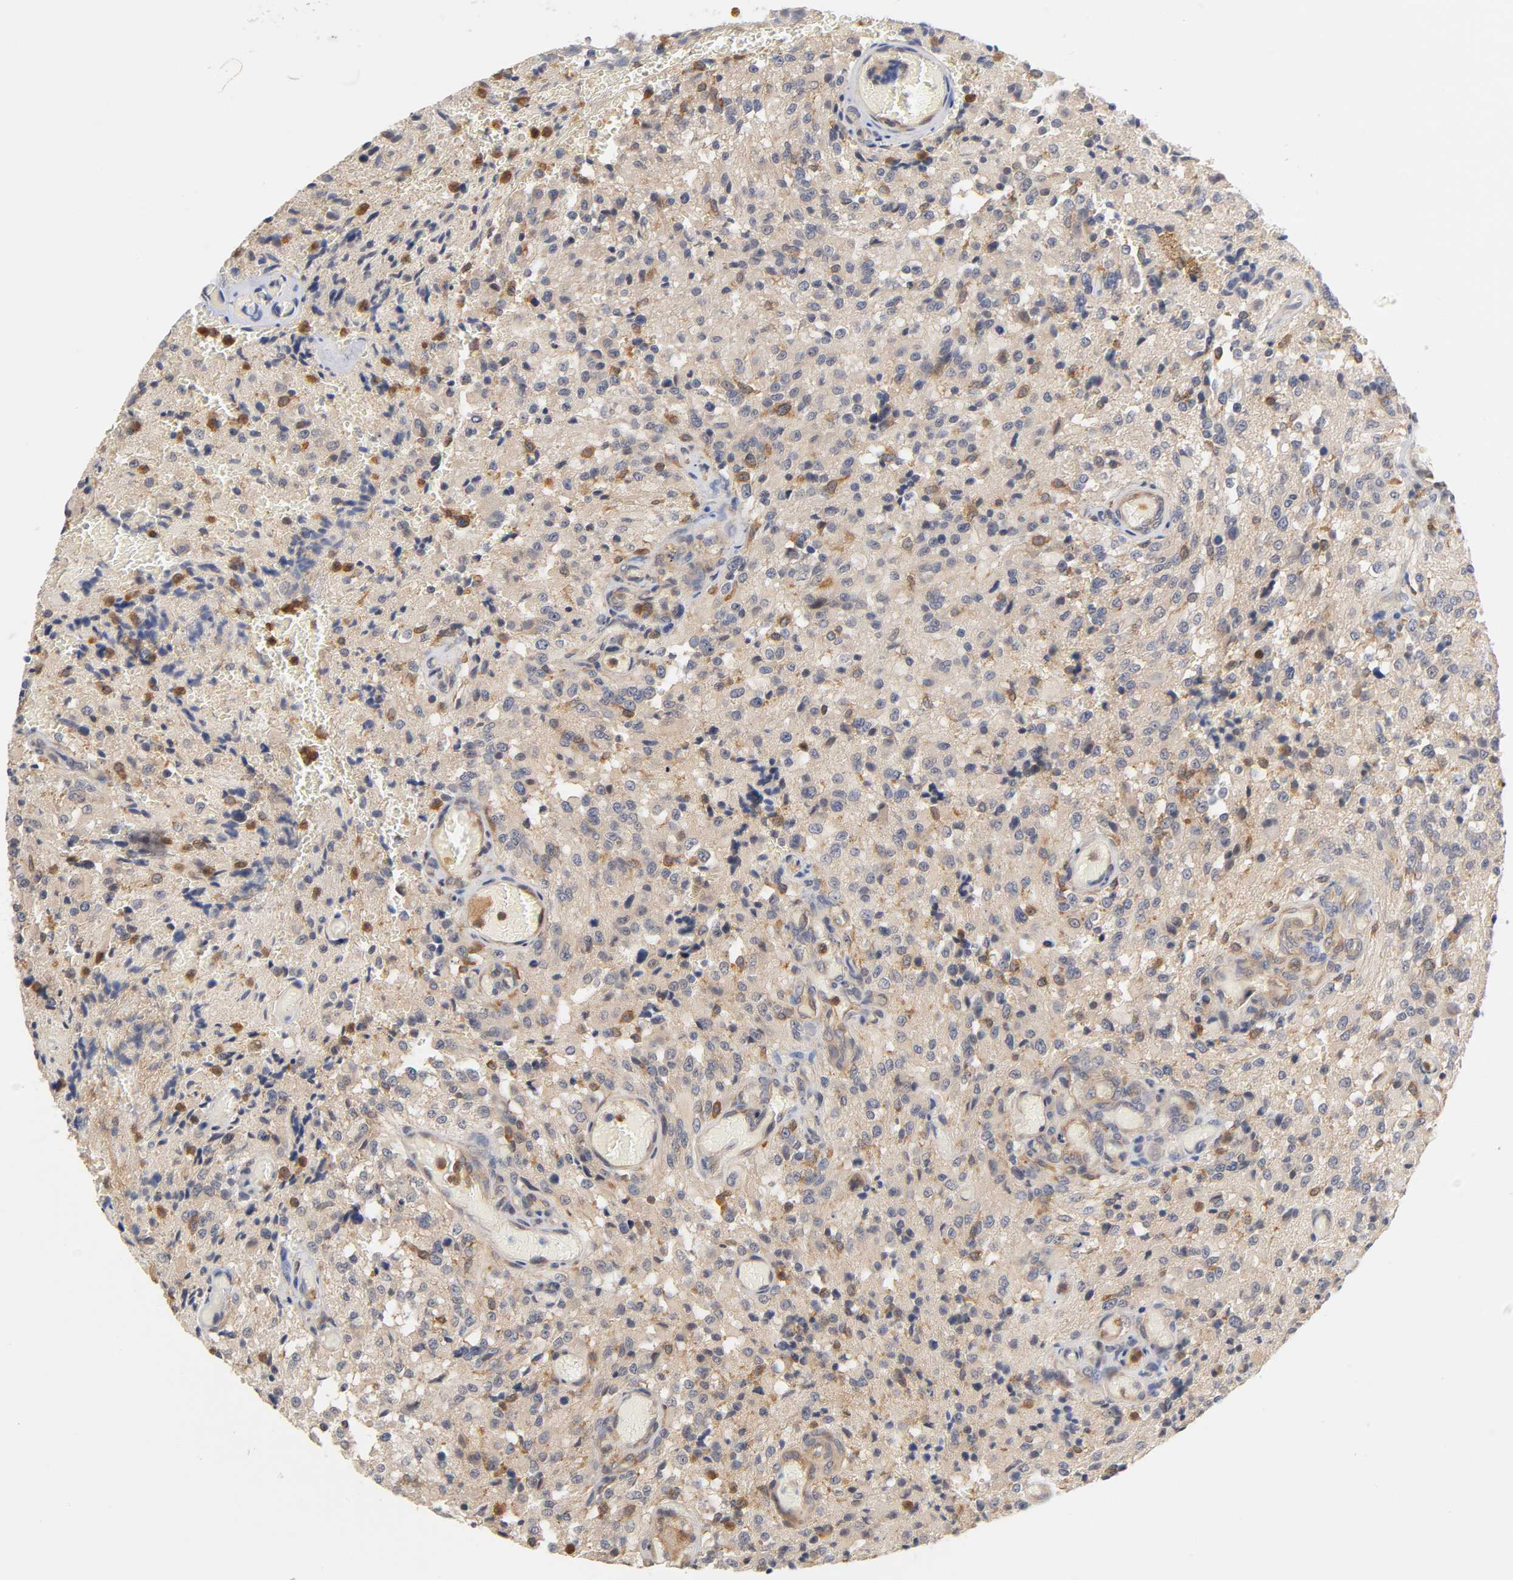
{"staining": {"intensity": "moderate", "quantity": "25%-75%", "location": "cytoplasmic/membranous"}, "tissue": "glioma", "cell_type": "Tumor cells", "image_type": "cancer", "snomed": [{"axis": "morphology", "description": "Normal tissue, NOS"}, {"axis": "morphology", "description": "Glioma, malignant, High grade"}, {"axis": "topography", "description": "Cerebral cortex"}], "caption": "Immunohistochemical staining of malignant glioma (high-grade) shows medium levels of moderate cytoplasmic/membranous staining in approximately 25%-75% of tumor cells.", "gene": "ACTR2", "patient": {"sex": "male", "age": 56}}